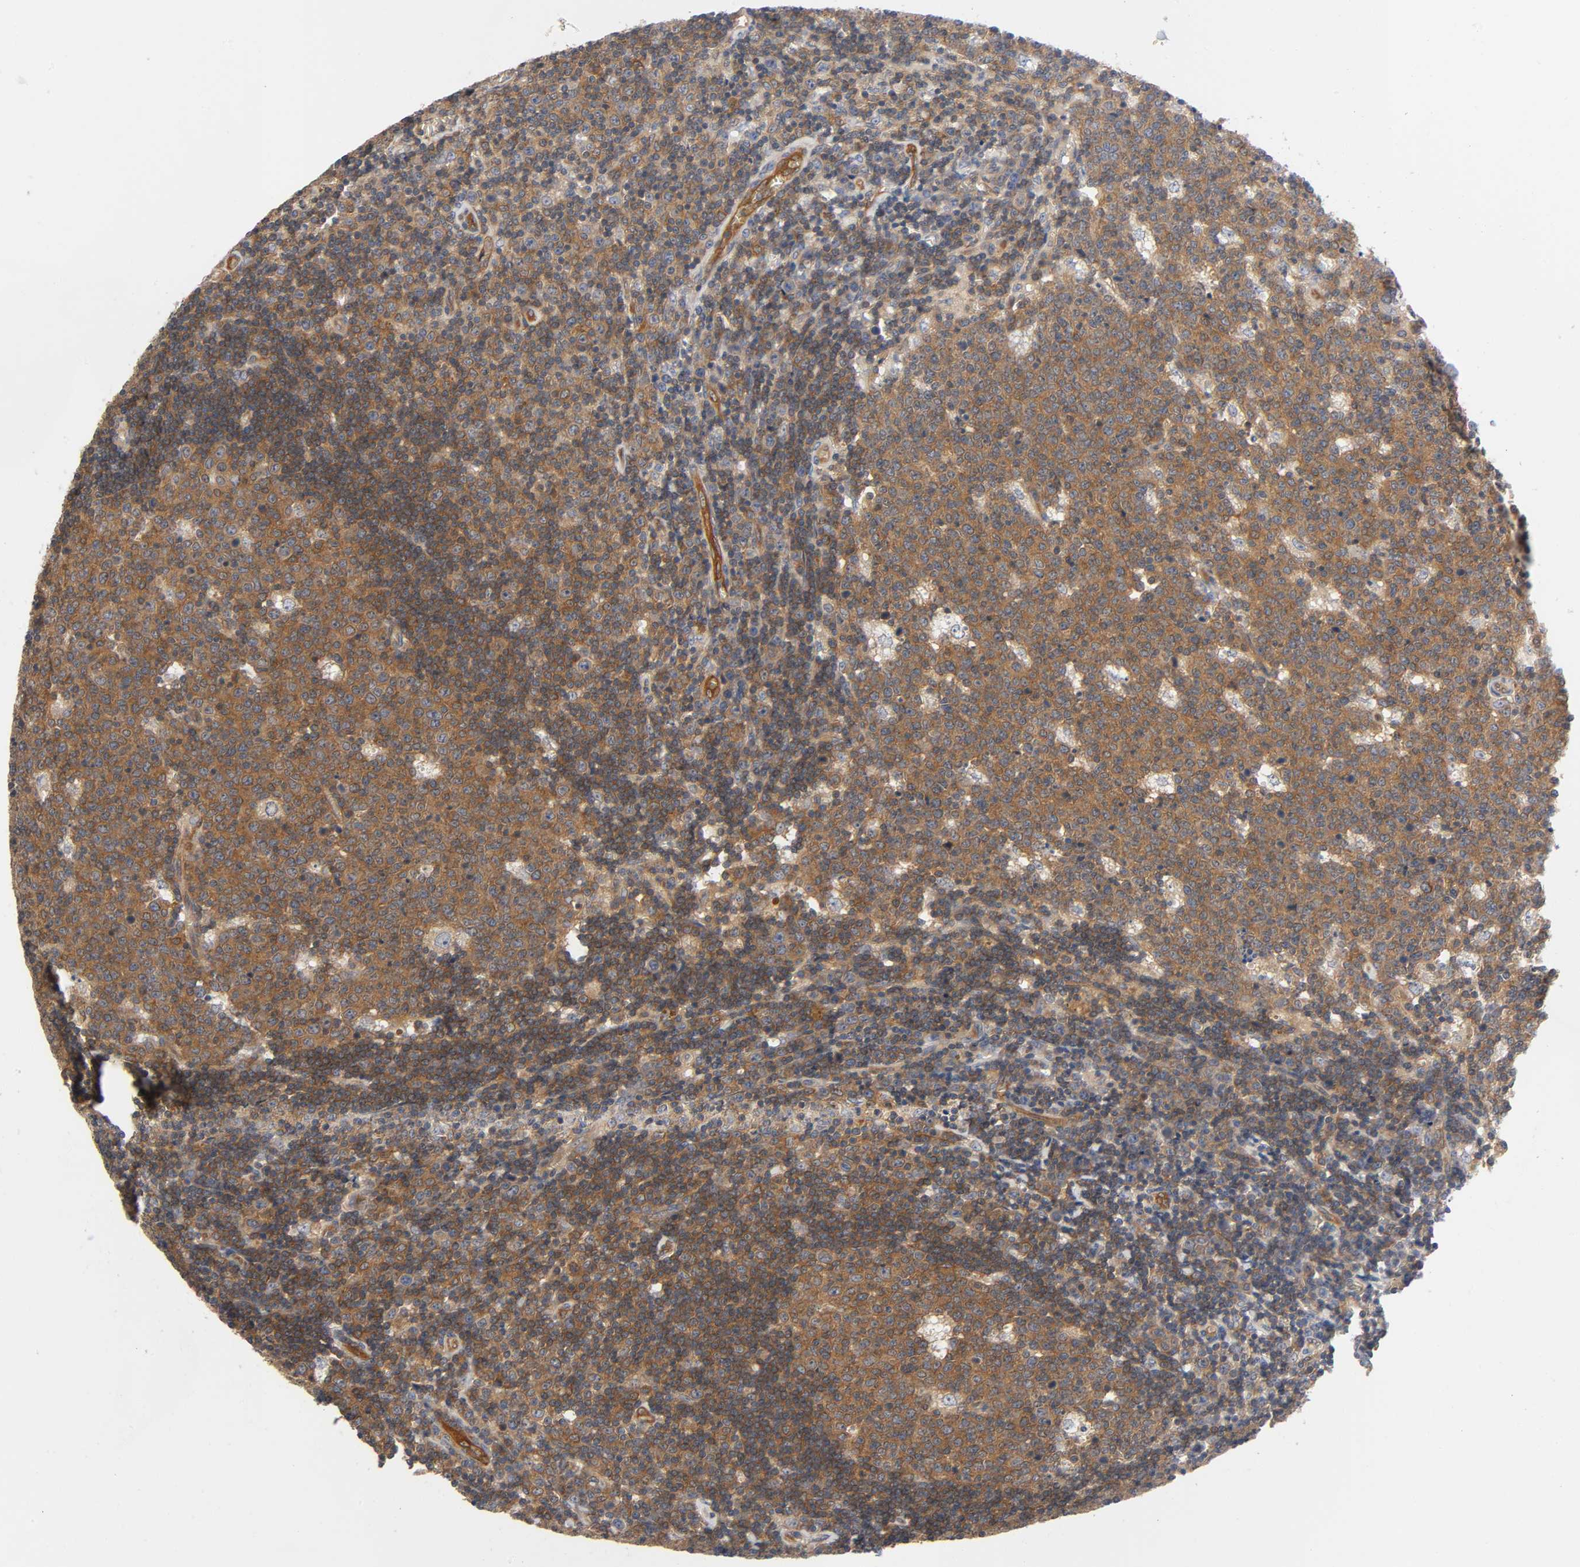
{"staining": {"intensity": "moderate", "quantity": ">75%", "location": "cytoplasmic/membranous"}, "tissue": "lymph node", "cell_type": "Germinal center cells", "image_type": "normal", "snomed": [{"axis": "morphology", "description": "Normal tissue, NOS"}, {"axis": "topography", "description": "Lymph node"}, {"axis": "topography", "description": "Salivary gland"}], "caption": "Benign lymph node was stained to show a protein in brown. There is medium levels of moderate cytoplasmic/membranous positivity in approximately >75% of germinal center cells. Nuclei are stained in blue.", "gene": "PRKAB1", "patient": {"sex": "male", "age": 8}}